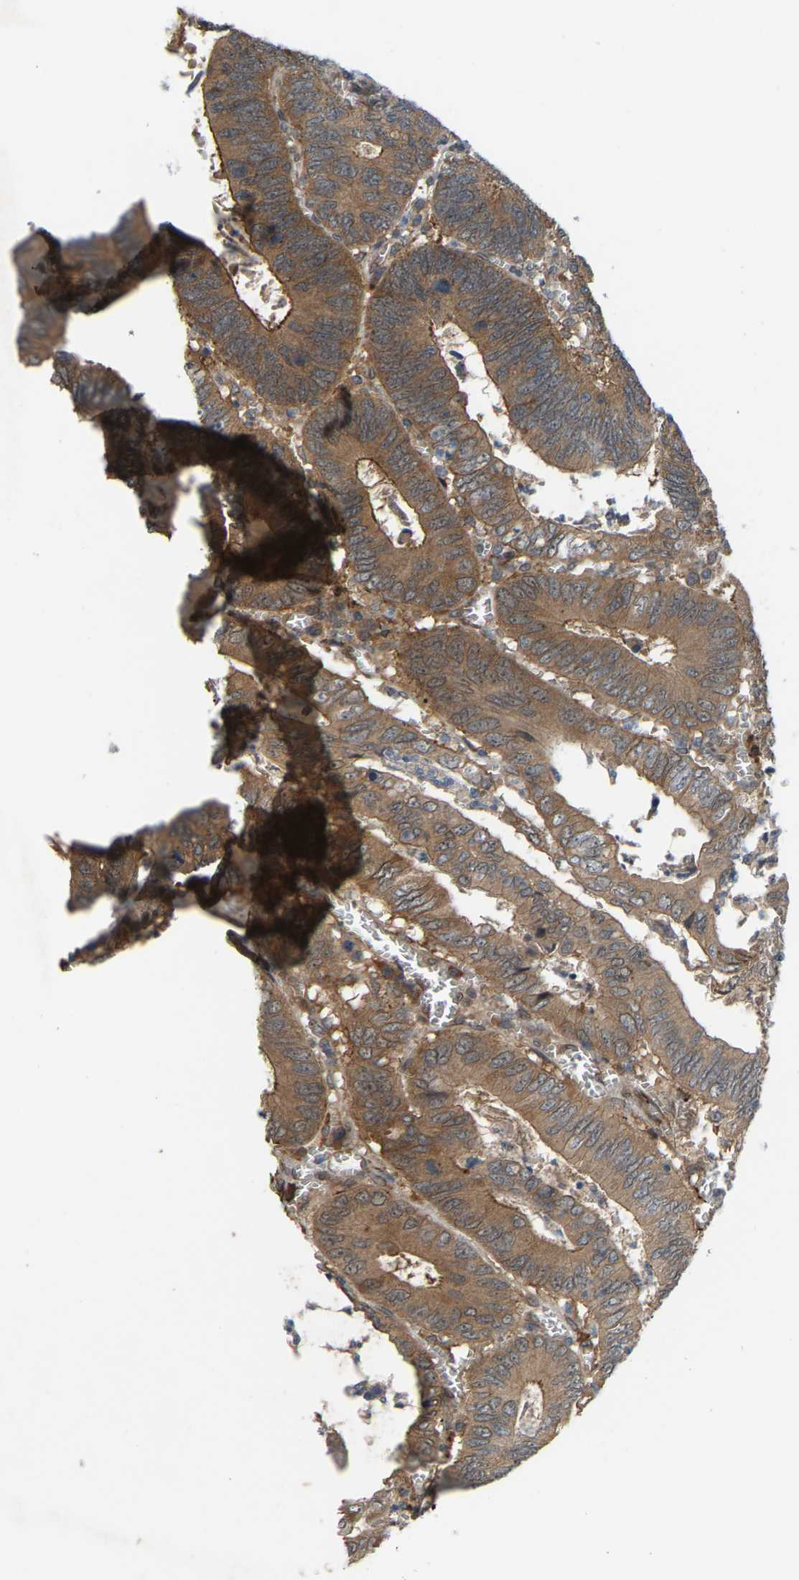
{"staining": {"intensity": "strong", "quantity": ">75%", "location": "cytoplasmic/membranous"}, "tissue": "colorectal cancer", "cell_type": "Tumor cells", "image_type": "cancer", "snomed": [{"axis": "morphology", "description": "Inflammation, NOS"}, {"axis": "morphology", "description": "Adenocarcinoma, NOS"}, {"axis": "topography", "description": "Colon"}], "caption": "Colorectal cancer (adenocarcinoma) was stained to show a protein in brown. There is high levels of strong cytoplasmic/membranous positivity in approximately >75% of tumor cells.", "gene": "CROT", "patient": {"sex": "male", "age": 72}}